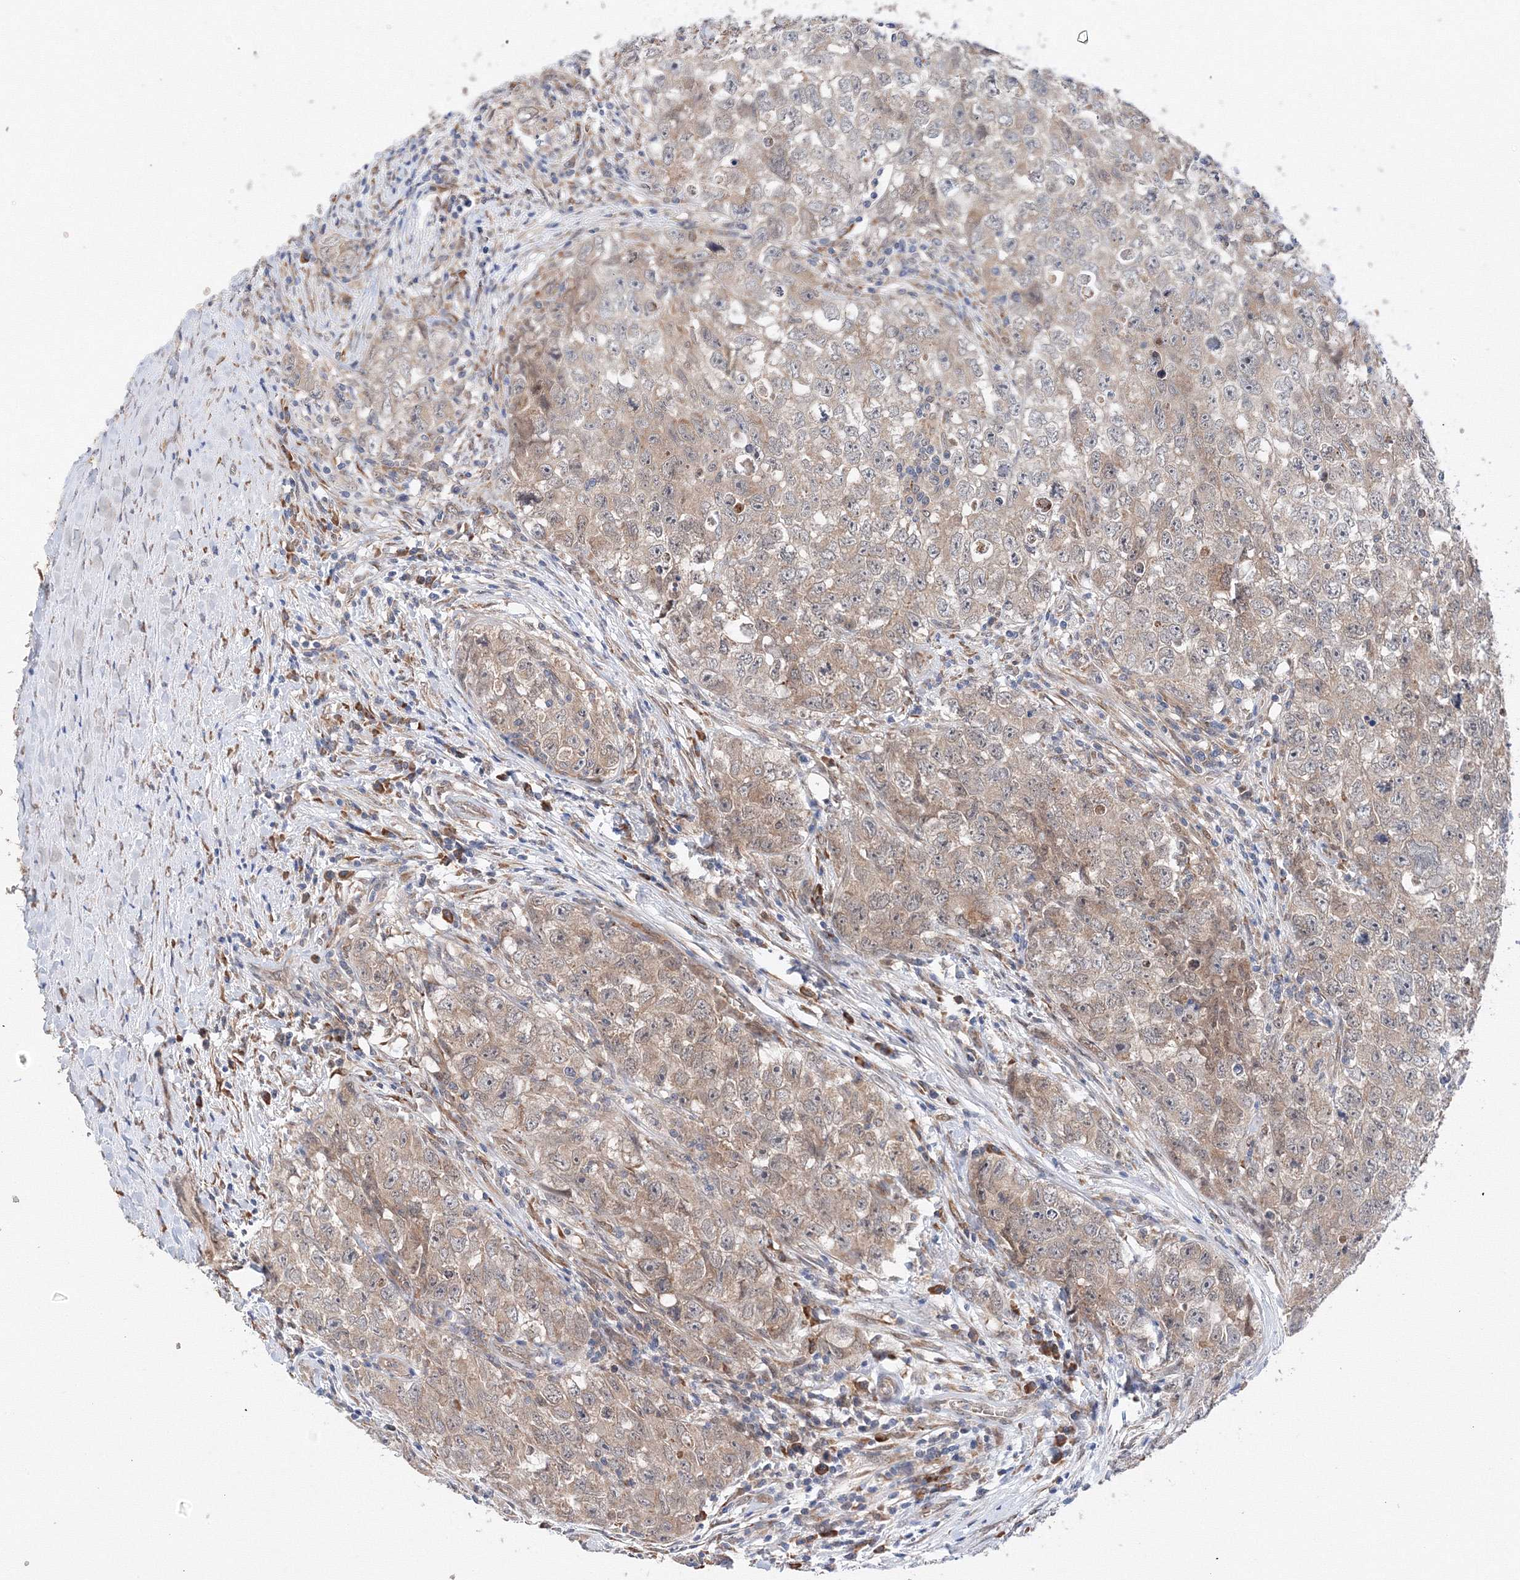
{"staining": {"intensity": "weak", "quantity": "25%-75%", "location": "cytoplasmic/membranous"}, "tissue": "testis cancer", "cell_type": "Tumor cells", "image_type": "cancer", "snomed": [{"axis": "morphology", "description": "Seminoma, NOS"}, {"axis": "morphology", "description": "Carcinoma, Embryonal, NOS"}, {"axis": "topography", "description": "Testis"}], "caption": "Tumor cells demonstrate low levels of weak cytoplasmic/membranous staining in approximately 25%-75% of cells in human seminoma (testis).", "gene": "DIS3L2", "patient": {"sex": "male", "age": 43}}